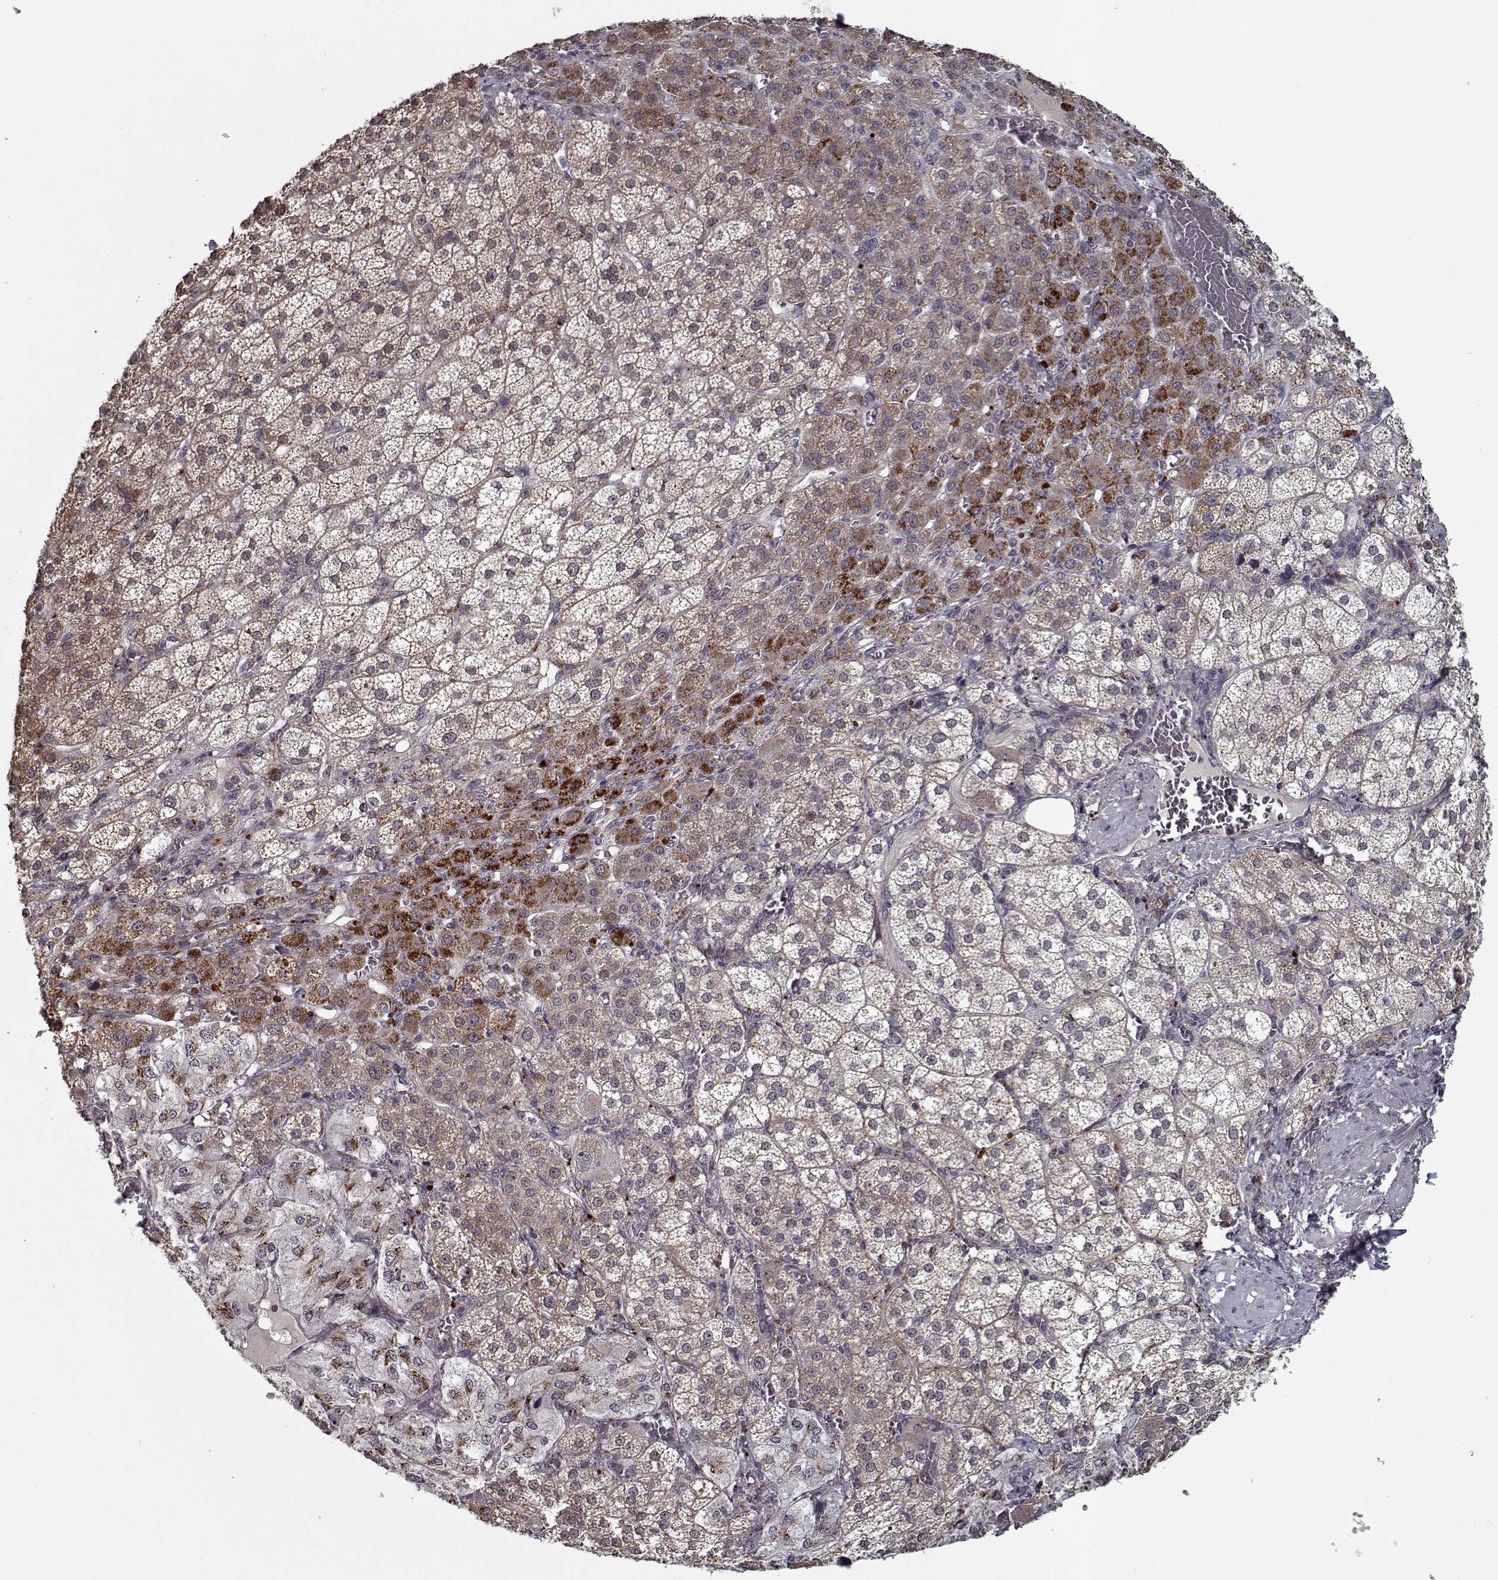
{"staining": {"intensity": "strong", "quantity": "<25%", "location": "cytoplasmic/membranous"}, "tissue": "adrenal gland", "cell_type": "Glandular cells", "image_type": "normal", "snomed": [{"axis": "morphology", "description": "Normal tissue, NOS"}, {"axis": "topography", "description": "Adrenal gland"}], "caption": "Human adrenal gland stained with a brown dye demonstrates strong cytoplasmic/membranous positive positivity in approximately <25% of glandular cells.", "gene": "NLK", "patient": {"sex": "female", "age": 60}}